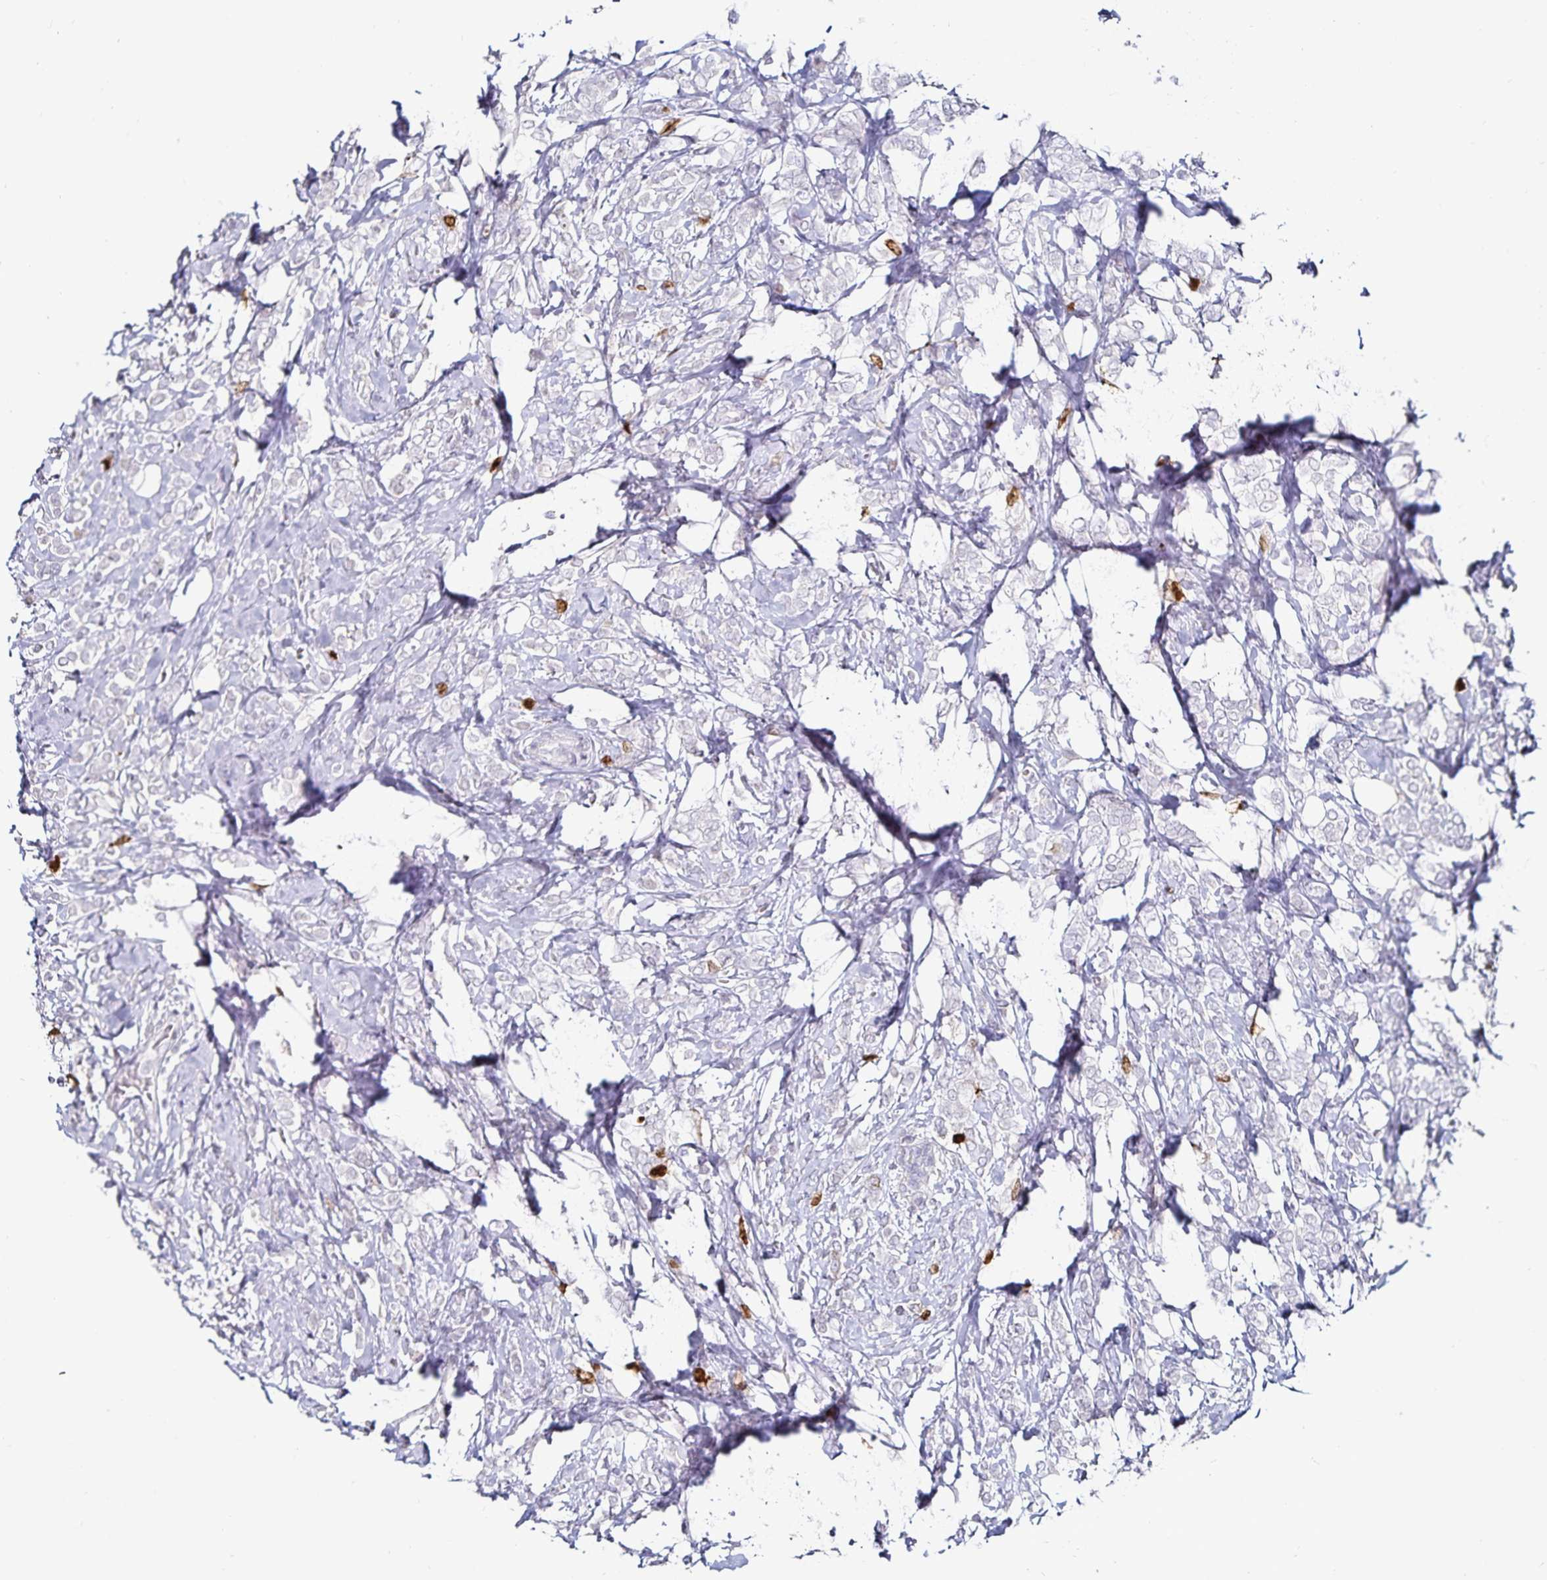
{"staining": {"intensity": "strong", "quantity": "<25%", "location": "nuclear"}, "tissue": "breast cancer", "cell_type": "Tumor cells", "image_type": "cancer", "snomed": [{"axis": "morphology", "description": "Lobular carcinoma"}, {"axis": "topography", "description": "Breast"}], "caption": "Breast cancer (lobular carcinoma) stained with a protein marker shows strong staining in tumor cells.", "gene": "ANLN", "patient": {"sex": "female", "age": 49}}